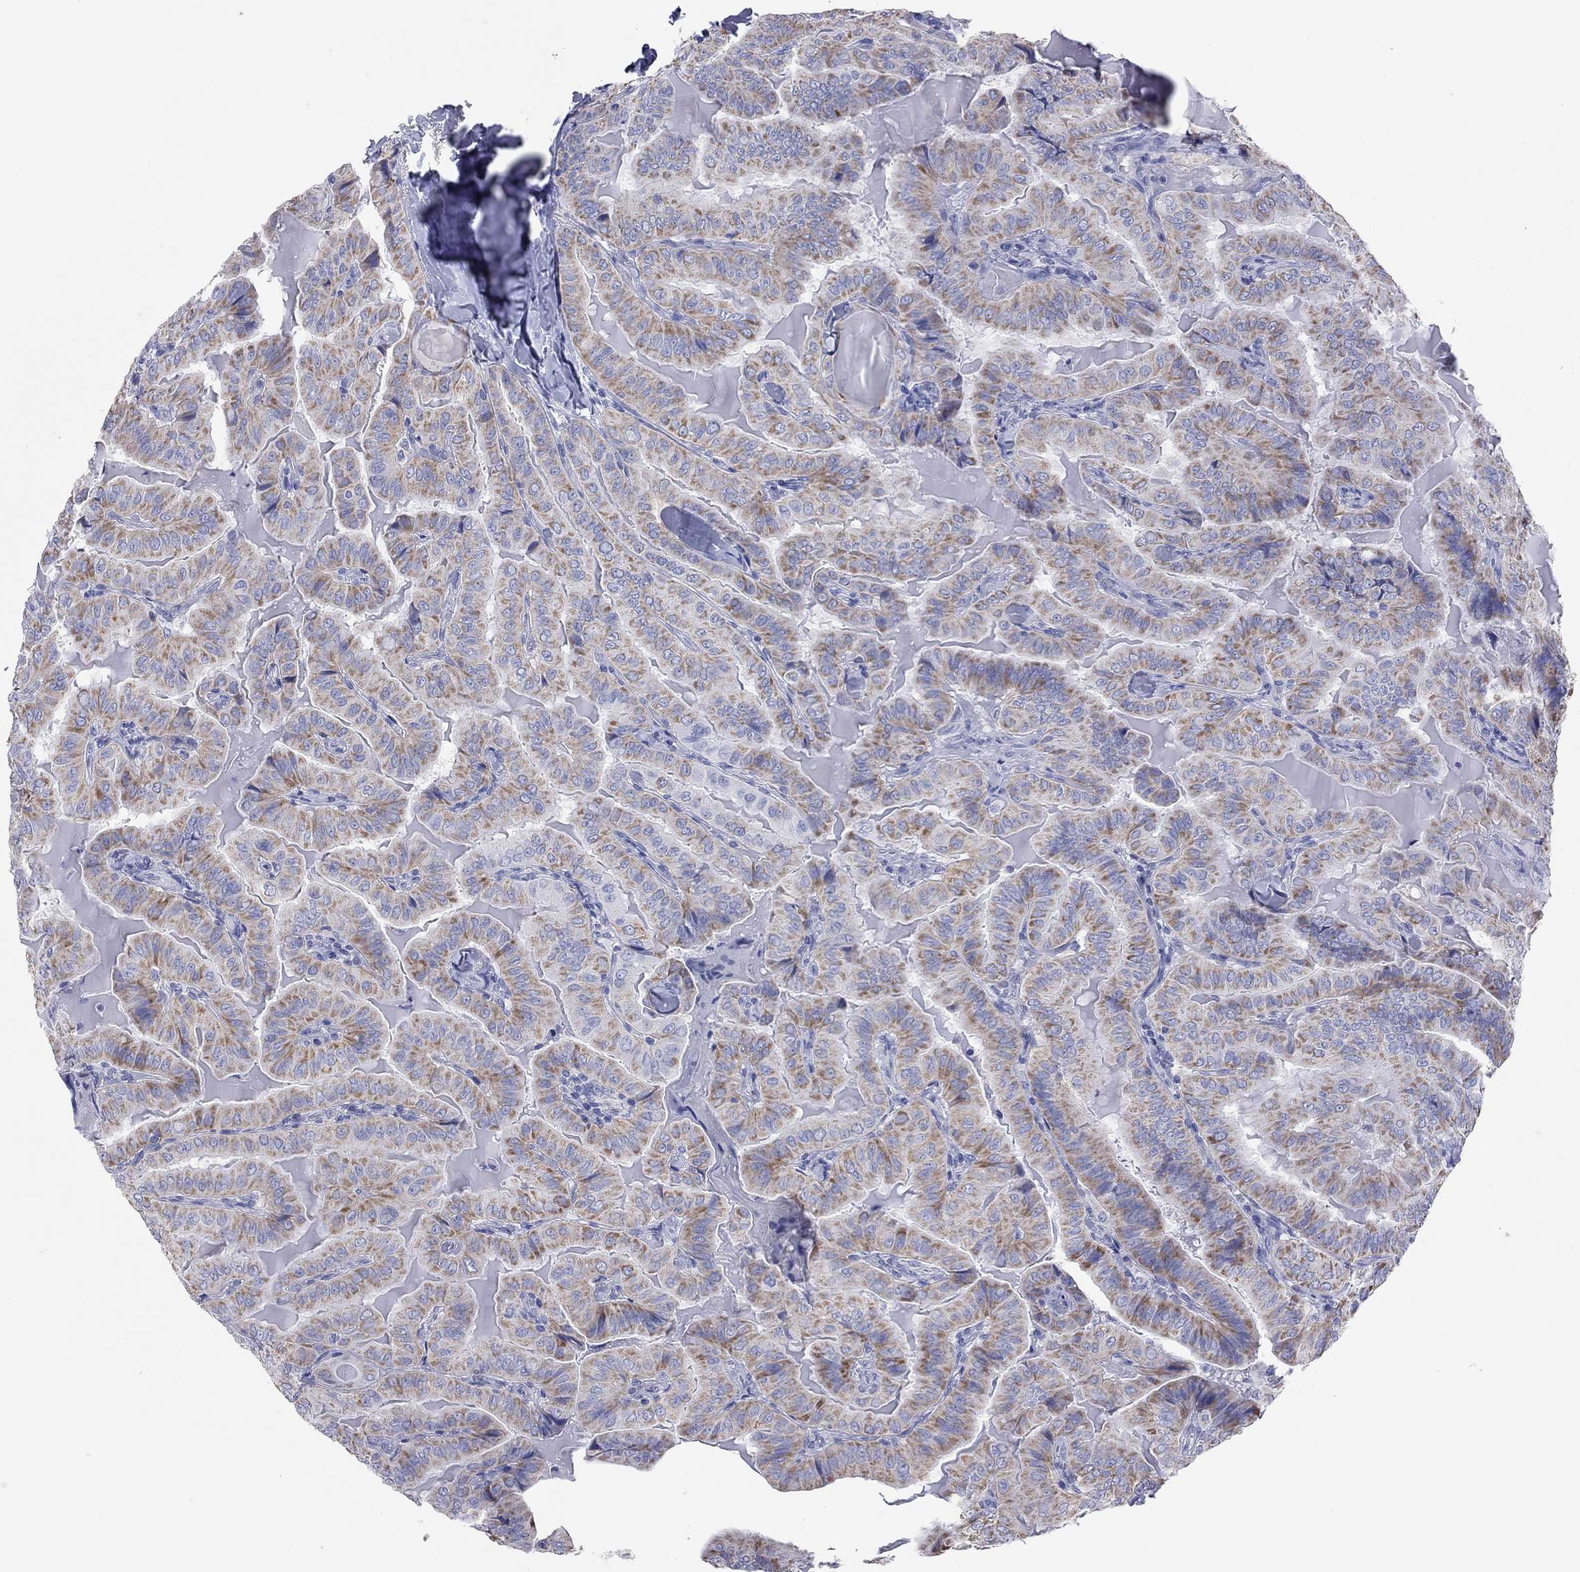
{"staining": {"intensity": "moderate", "quantity": ">75%", "location": "cytoplasmic/membranous"}, "tissue": "thyroid cancer", "cell_type": "Tumor cells", "image_type": "cancer", "snomed": [{"axis": "morphology", "description": "Papillary adenocarcinoma, NOS"}, {"axis": "topography", "description": "Thyroid gland"}], "caption": "Protein staining of thyroid cancer (papillary adenocarcinoma) tissue displays moderate cytoplasmic/membranous staining in approximately >75% of tumor cells.", "gene": "VSIG10", "patient": {"sex": "female", "age": 68}}